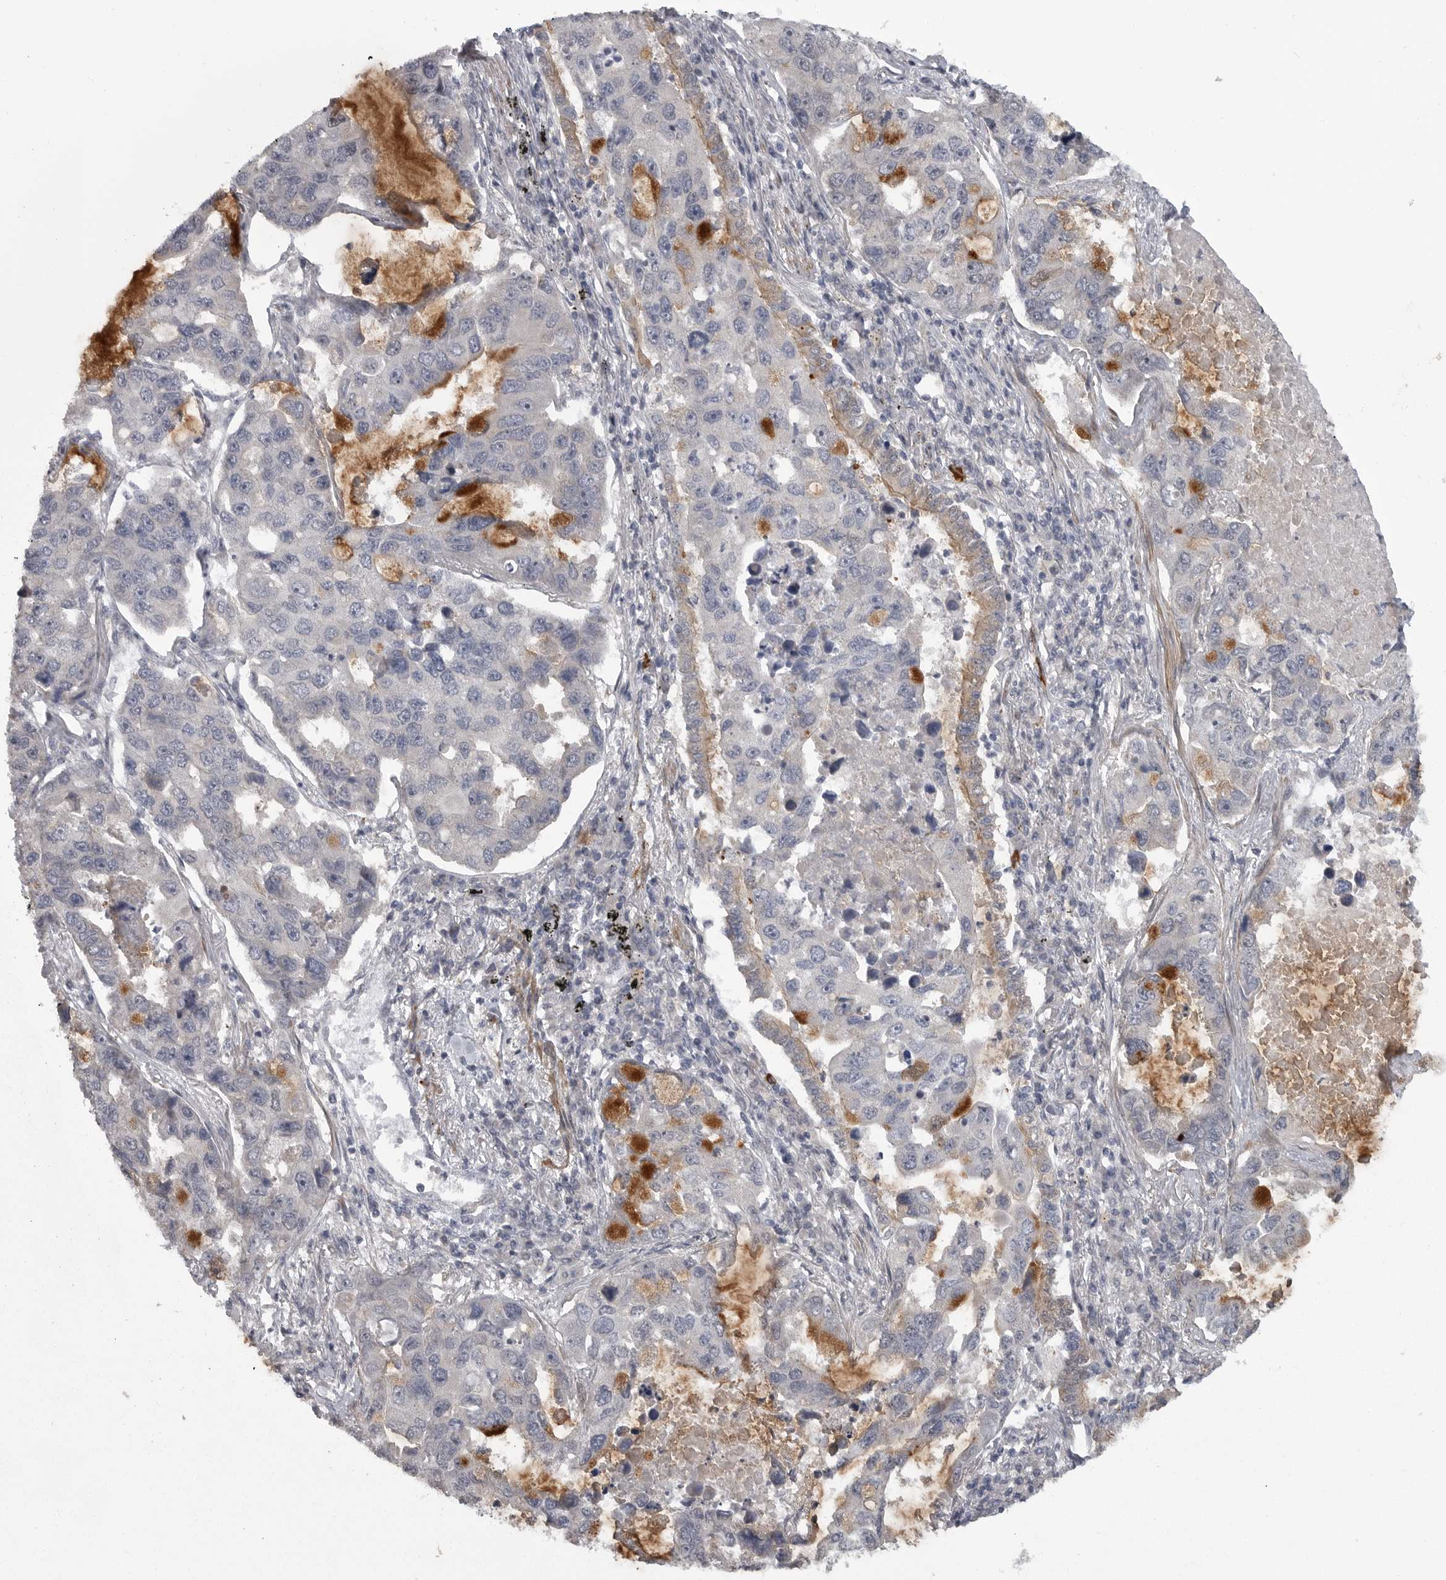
{"staining": {"intensity": "weak", "quantity": "<25%", "location": "cytoplasmic/membranous"}, "tissue": "lung cancer", "cell_type": "Tumor cells", "image_type": "cancer", "snomed": [{"axis": "morphology", "description": "Adenocarcinoma, NOS"}, {"axis": "topography", "description": "Lung"}], "caption": "Immunohistochemical staining of human lung cancer exhibits no significant staining in tumor cells.", "gene": "PPP1R9A", "patient": {"sex": "male", "age": 64}}